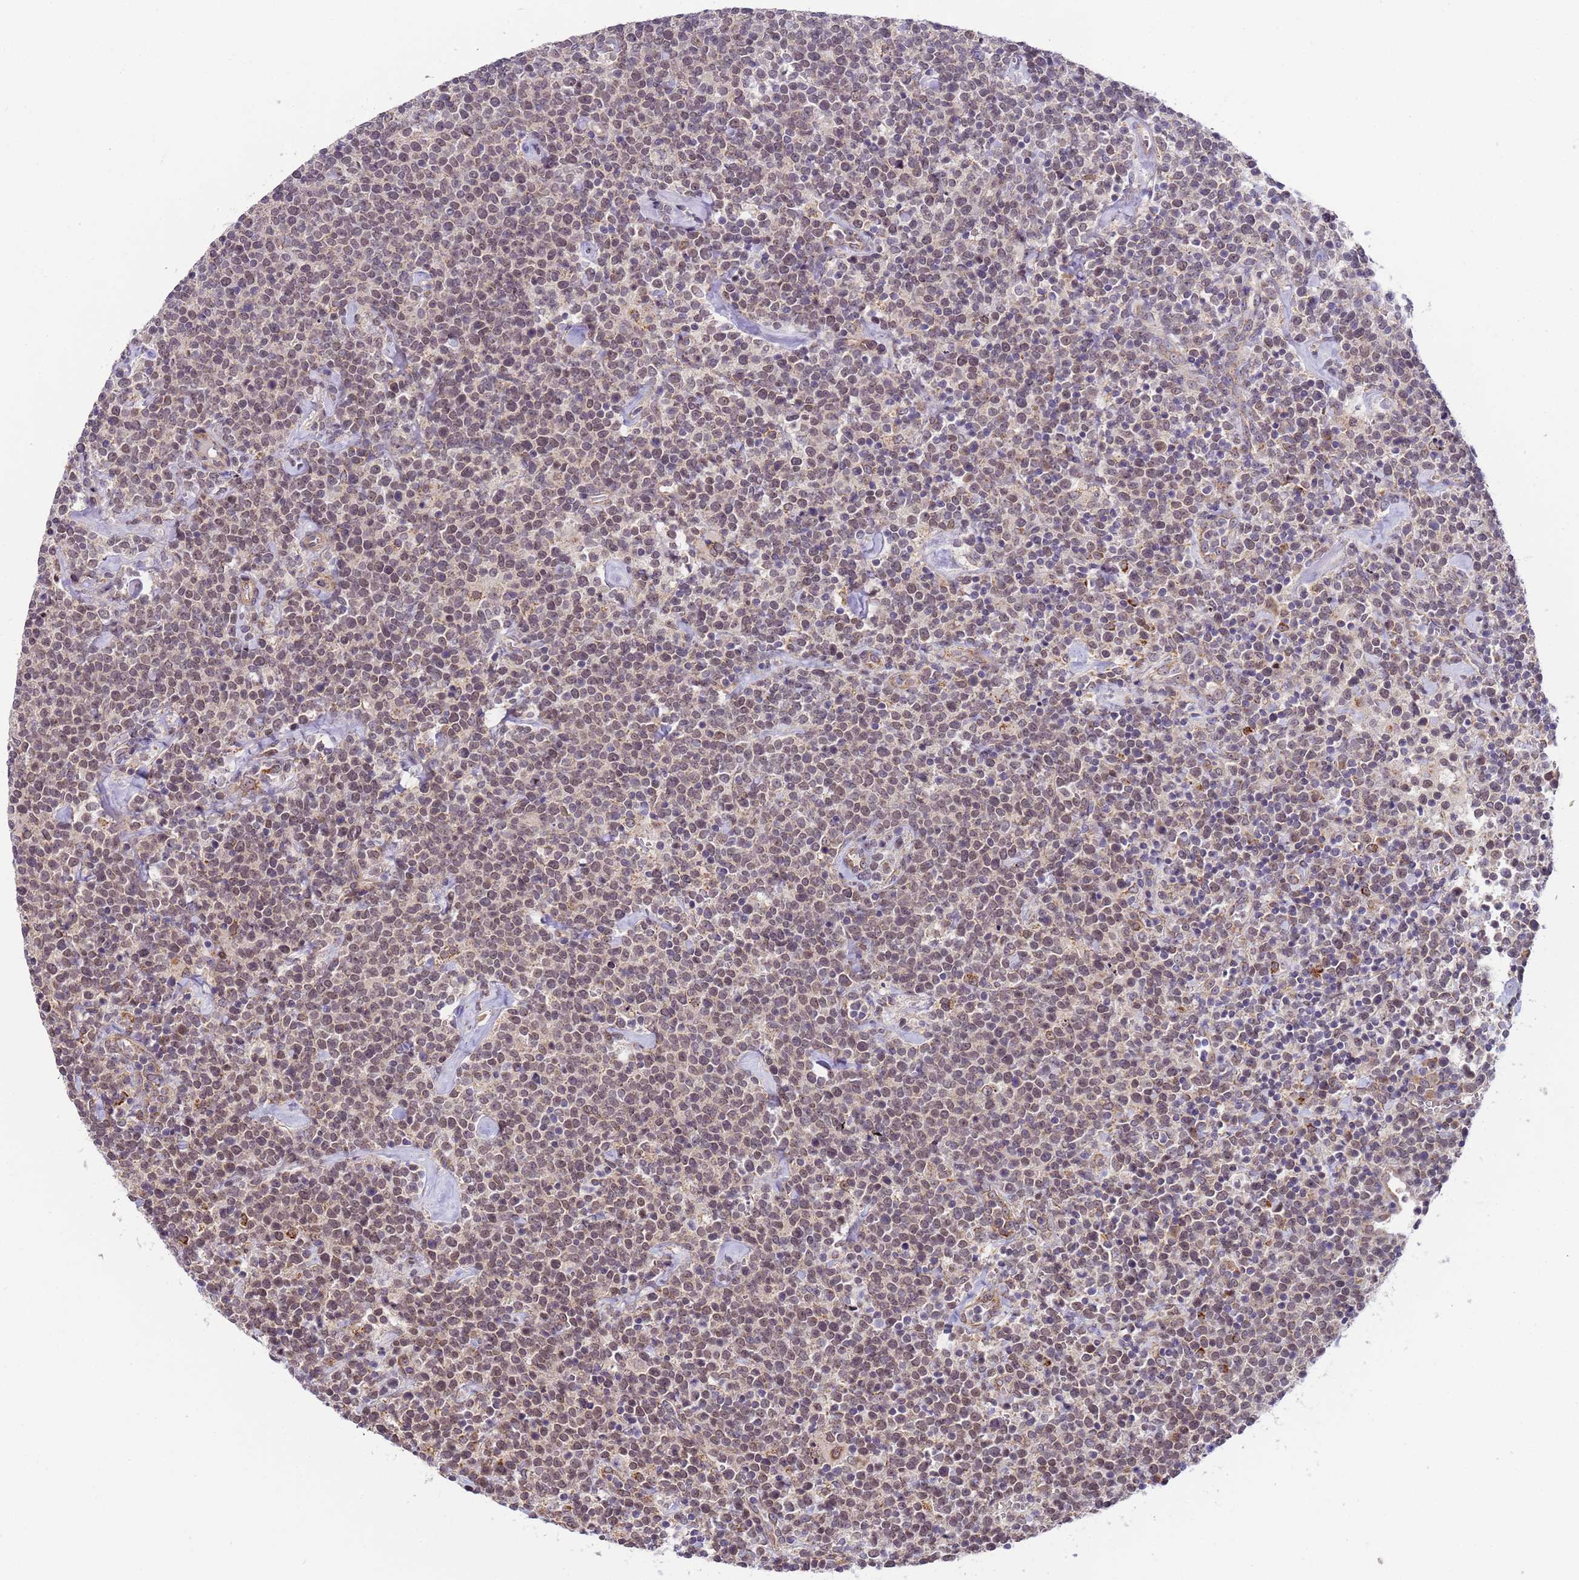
{"staining": {"intensity": "moderate", "quantity": ">75%", "location": "nuclear"}, "tissue": "lymphoma", "cell_type": "Tumor cells", "image_type": "cancer", "snomed": [{"axis": "morphology", "description": "Malignant lymphoma, non-Hodgkin's type, High grade"}, {"axis": "topography", "description": "Lymph node"}], "caption": "A brown stain labels moderate nuclear expression of a protein in human lymphoma tumor cells.", "gene": "RAPGEF3", "patient": {"sex": "male", "age": 61}}